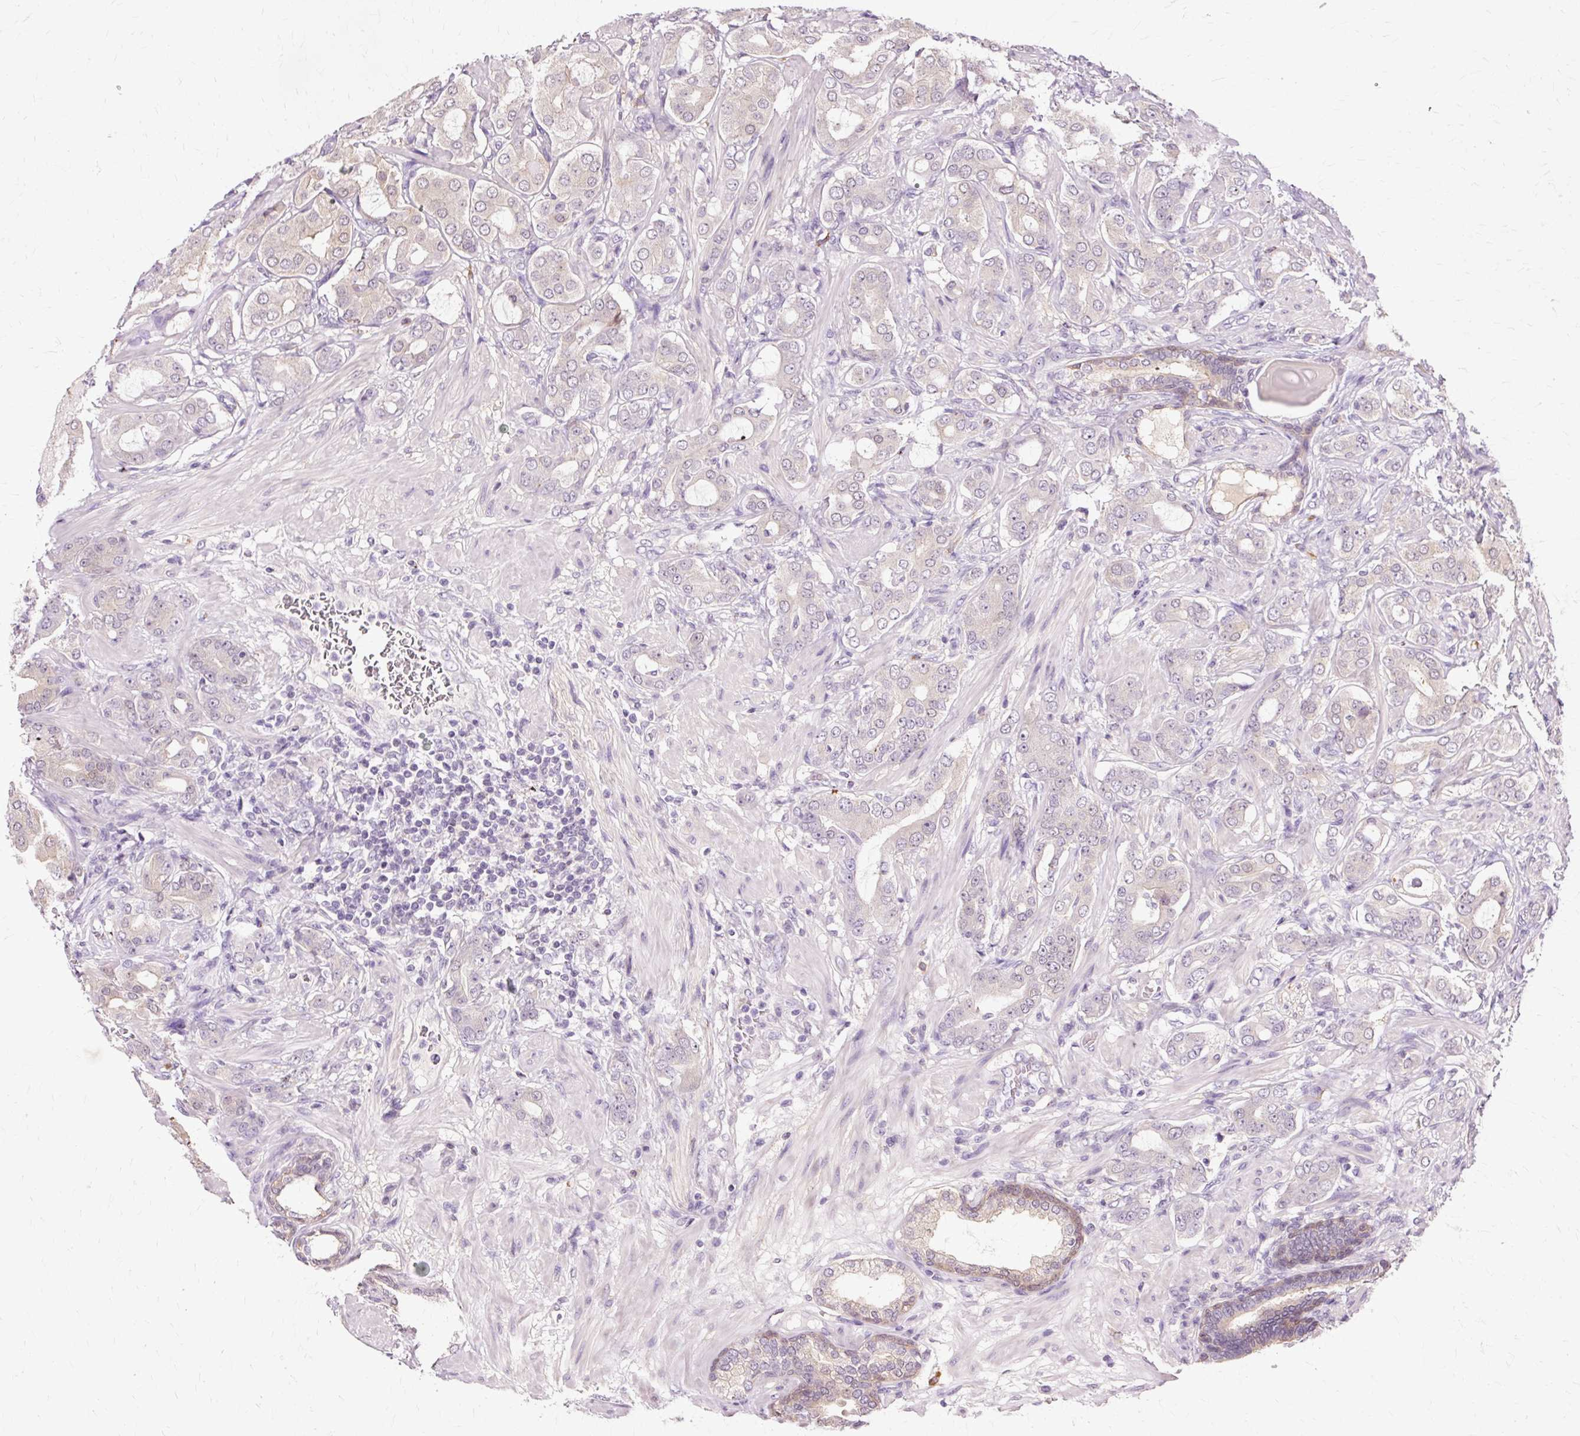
{"staining": {"intensity": "negative", "quantity": "none", "location": "none"}, "tissue": "prostate cancer", "cell_type": "Tumor cells", "image_type": "cancer", "snomed": [{"axis": "morphology", "description": "Adenocarcinoma, Low grade"}, {"axis": "topography", "description": "Prostate"}], "caption": "This is an immunohistochemistry micrograph of human prostate cancer (low-grade adenocarcinoma). There is no positivity in tumor cells.", "gene": "VN1R2", "patient": {"sex": "male", "age": 57}}